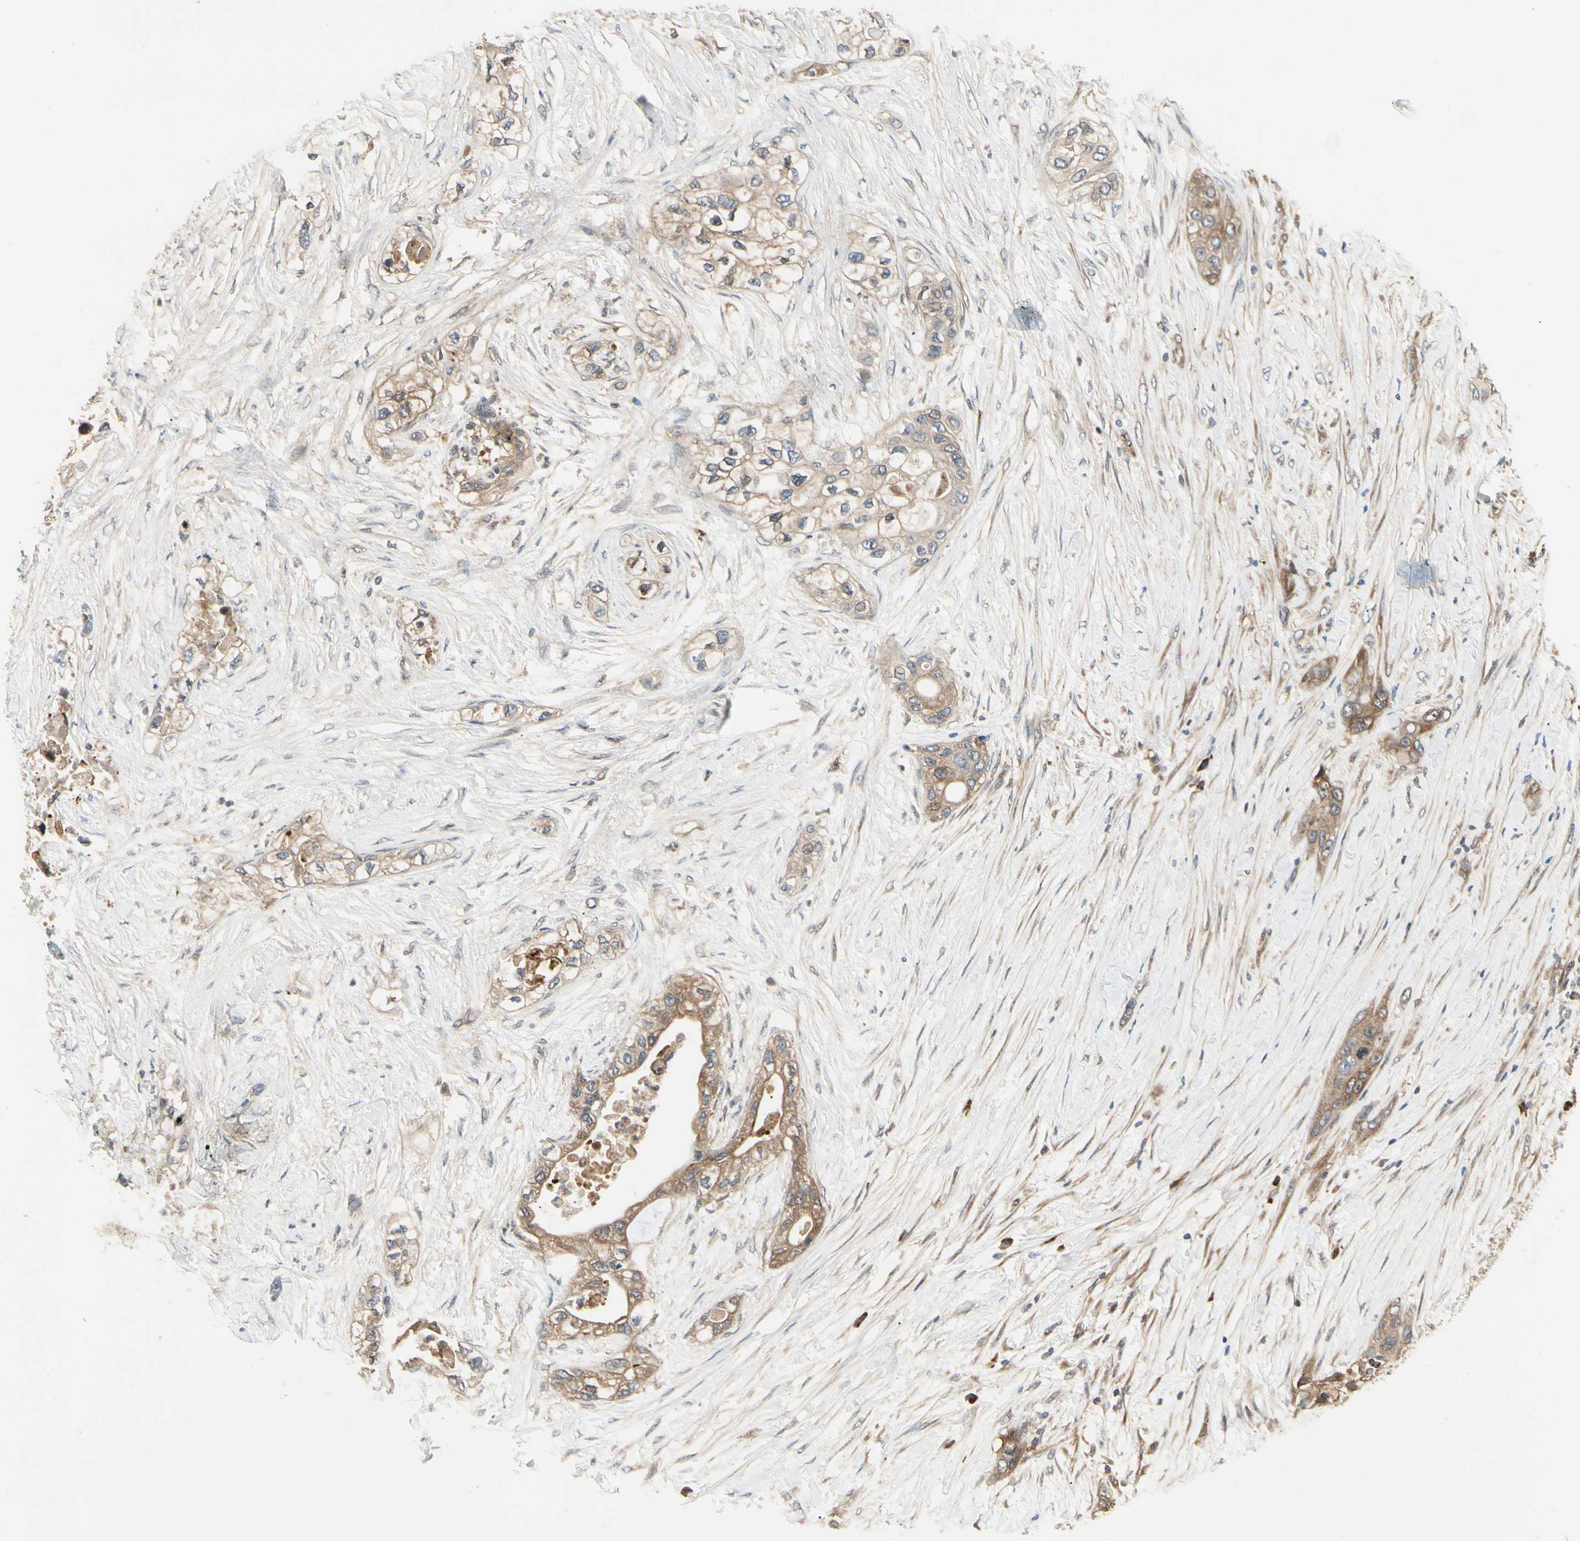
{"staining": {"intensity": "moderate", "quantity": ">75%", "location": "cytoplasmic/membranous"}, "tissue": "pancreatic cancer", "cell_type": "Tumor cells", "image_type": "cancer", "snomed": [{"axis": "morphology", "description": "Adenocarcinoma, NOS"}, {"axis": "topography", "description": "Pancreas"}], "caption": "About >75% of tumor cells in pancreatic adenocarcinoma reveal moderate cytoplasmic/membranous protein expression as visualized by brown immunohistochemical staining.", "gene": "NME1-NME2", "patient": {"sex": "female", "age": 70}}